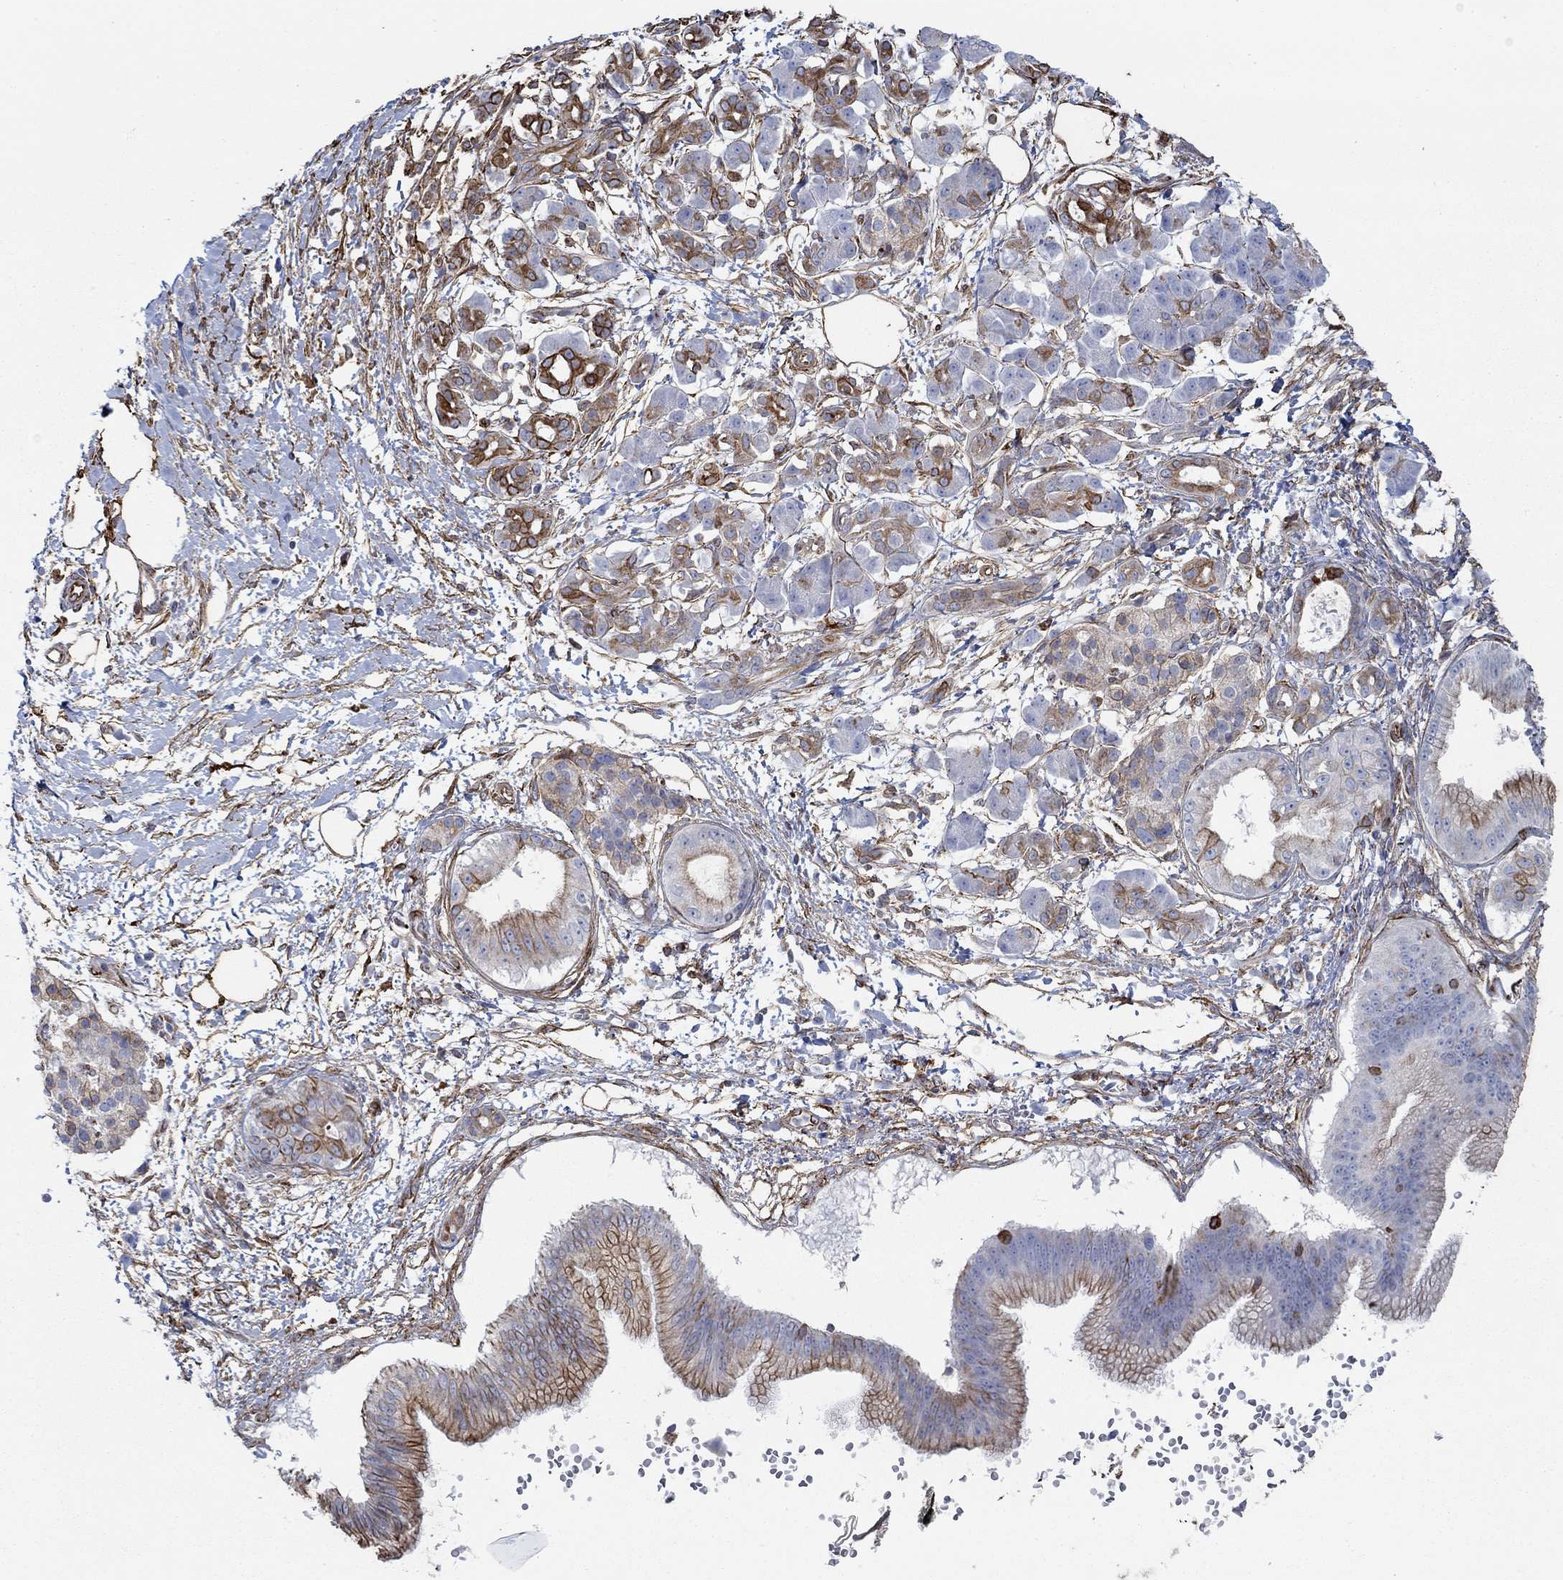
{"staining": {"intensity": "strong", "quantity": "<25%", "location": "cytoplasmic/membranous"}, "tissue": "pancreatic cancer", "cell_type": "Tumor cells", "image_type": "cancer", "snomed": [{"axis": "morphology", "description": "Adenocarcinoma, NOS"}, {"axis": "topography", "description": "Pancreas"}], "caption": "Immunohistochemistry (IHC) staining of pancreatic cancer, which demonstrates medium levels of strong cytoplasmic/membranous staining in about <25% of tumor cells indicating strong cytoplasmic/membranous protein positivity. The staining was performed using DAB (3,3'-diaminobenzidine) (brown) for protein detection and nuclei were counterstained in hematoxylin (blue).", "gene": "STC2", "patient": {"sex": "male", "age": 72}}